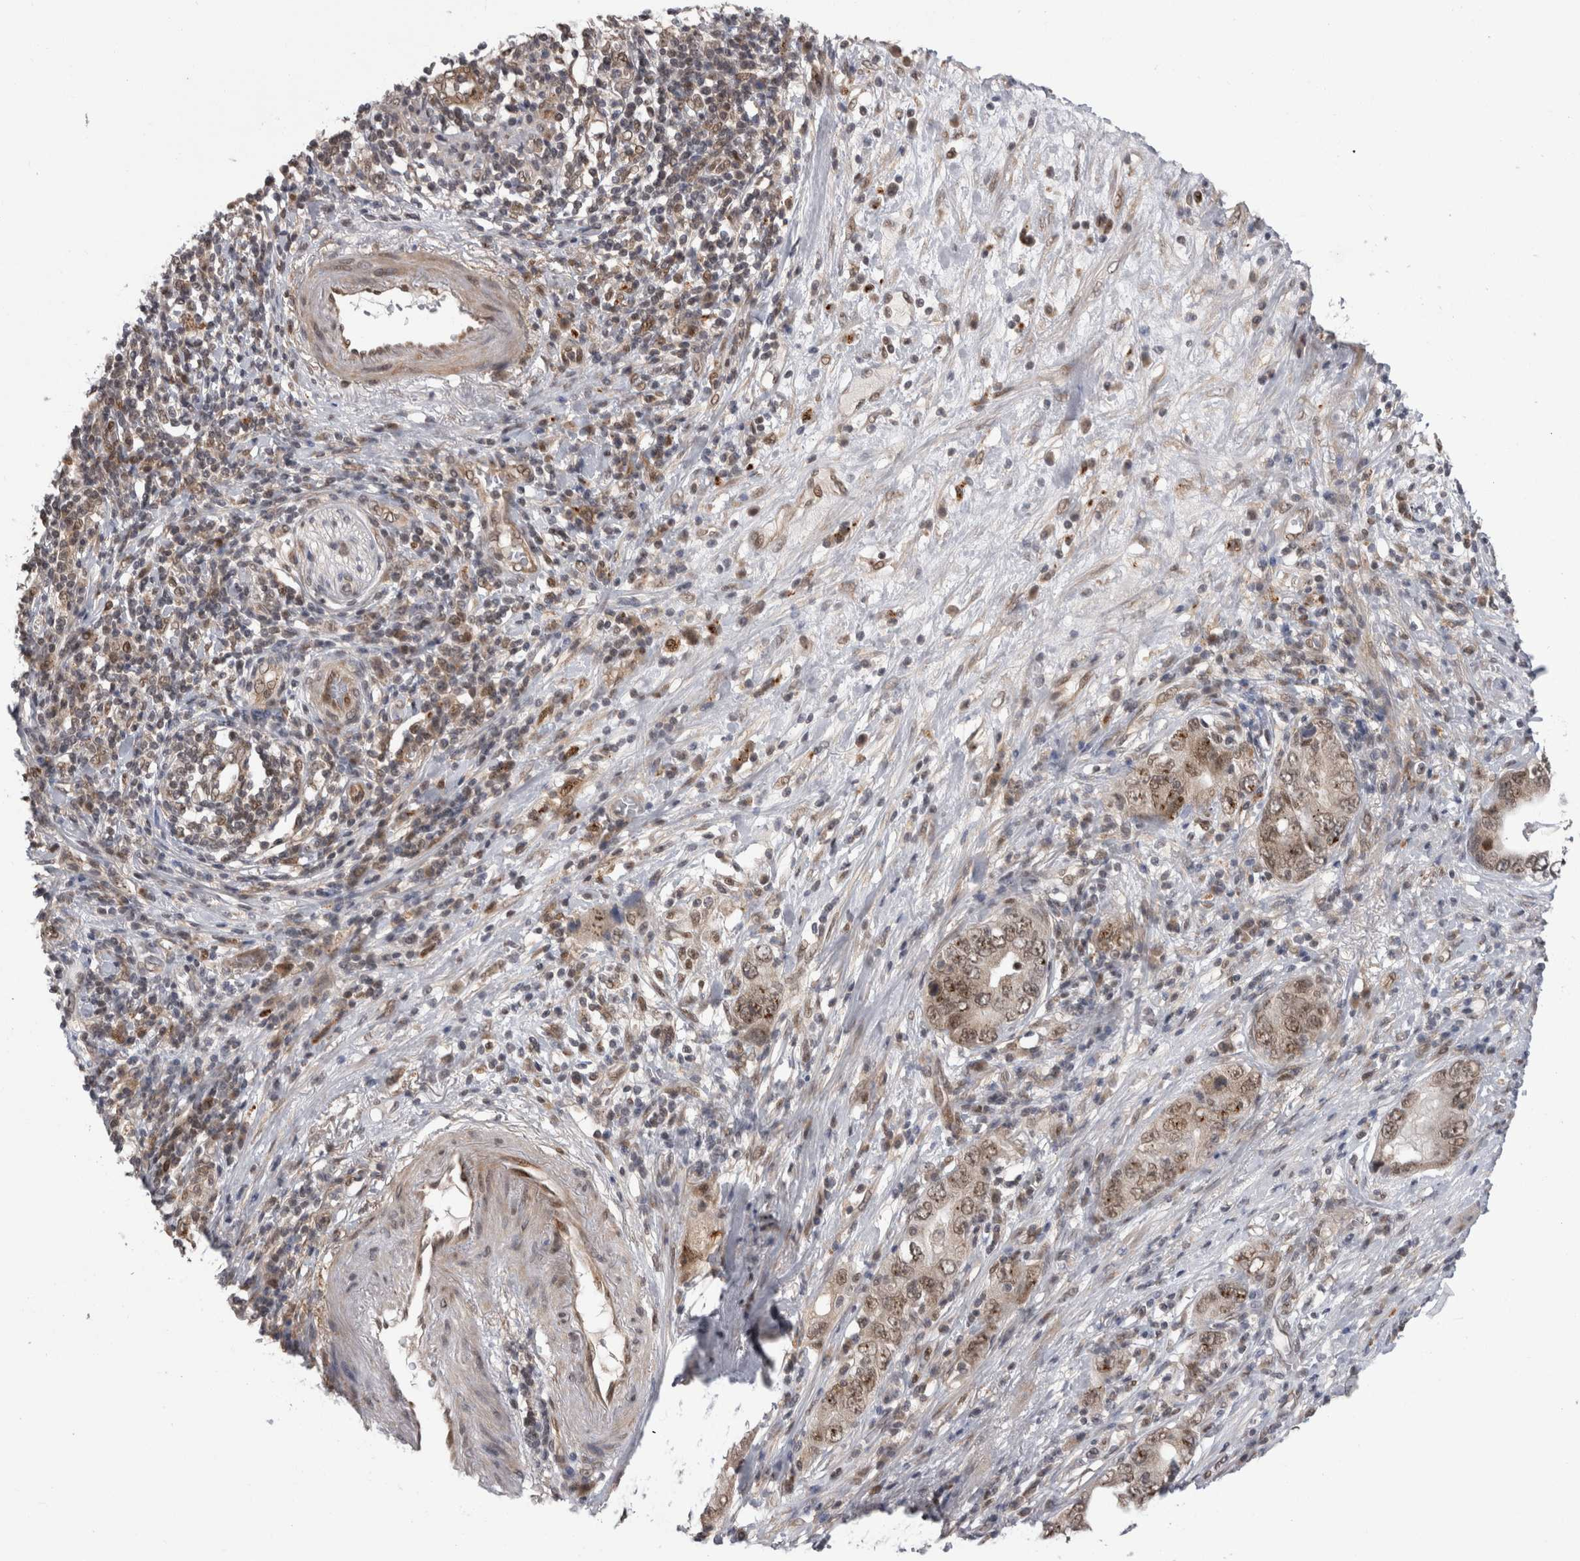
{"staining": {"intensity": "moderate", "quantity": ">75%", "location": "cytoplasmic/membranous,nuclear"}, "tissue": "stomach cancer", "cell_type": "Tumor cells", "image_type": "cancer", "snomed": [{"axis": "morphology", "description": "Adenocarcinoma, NOS"}, {"axis": "topography", "description": "Stomach, lower"}], "caption": "IHC staining of adenocarcinoma (stomach), which displays medium levels of moderate cytoplasmic/membranous and nuclear positivity in approximately >75% of tumor cells indicating moderate cytoplasmic/membranous and nuclear protein positivity. The staining was performed using DAB (brown) for protein detection and nuclei were counterstained in hematoxylin (blue).", "gene": "MTBP", "patient": {"sex": "female", "age": 93}}